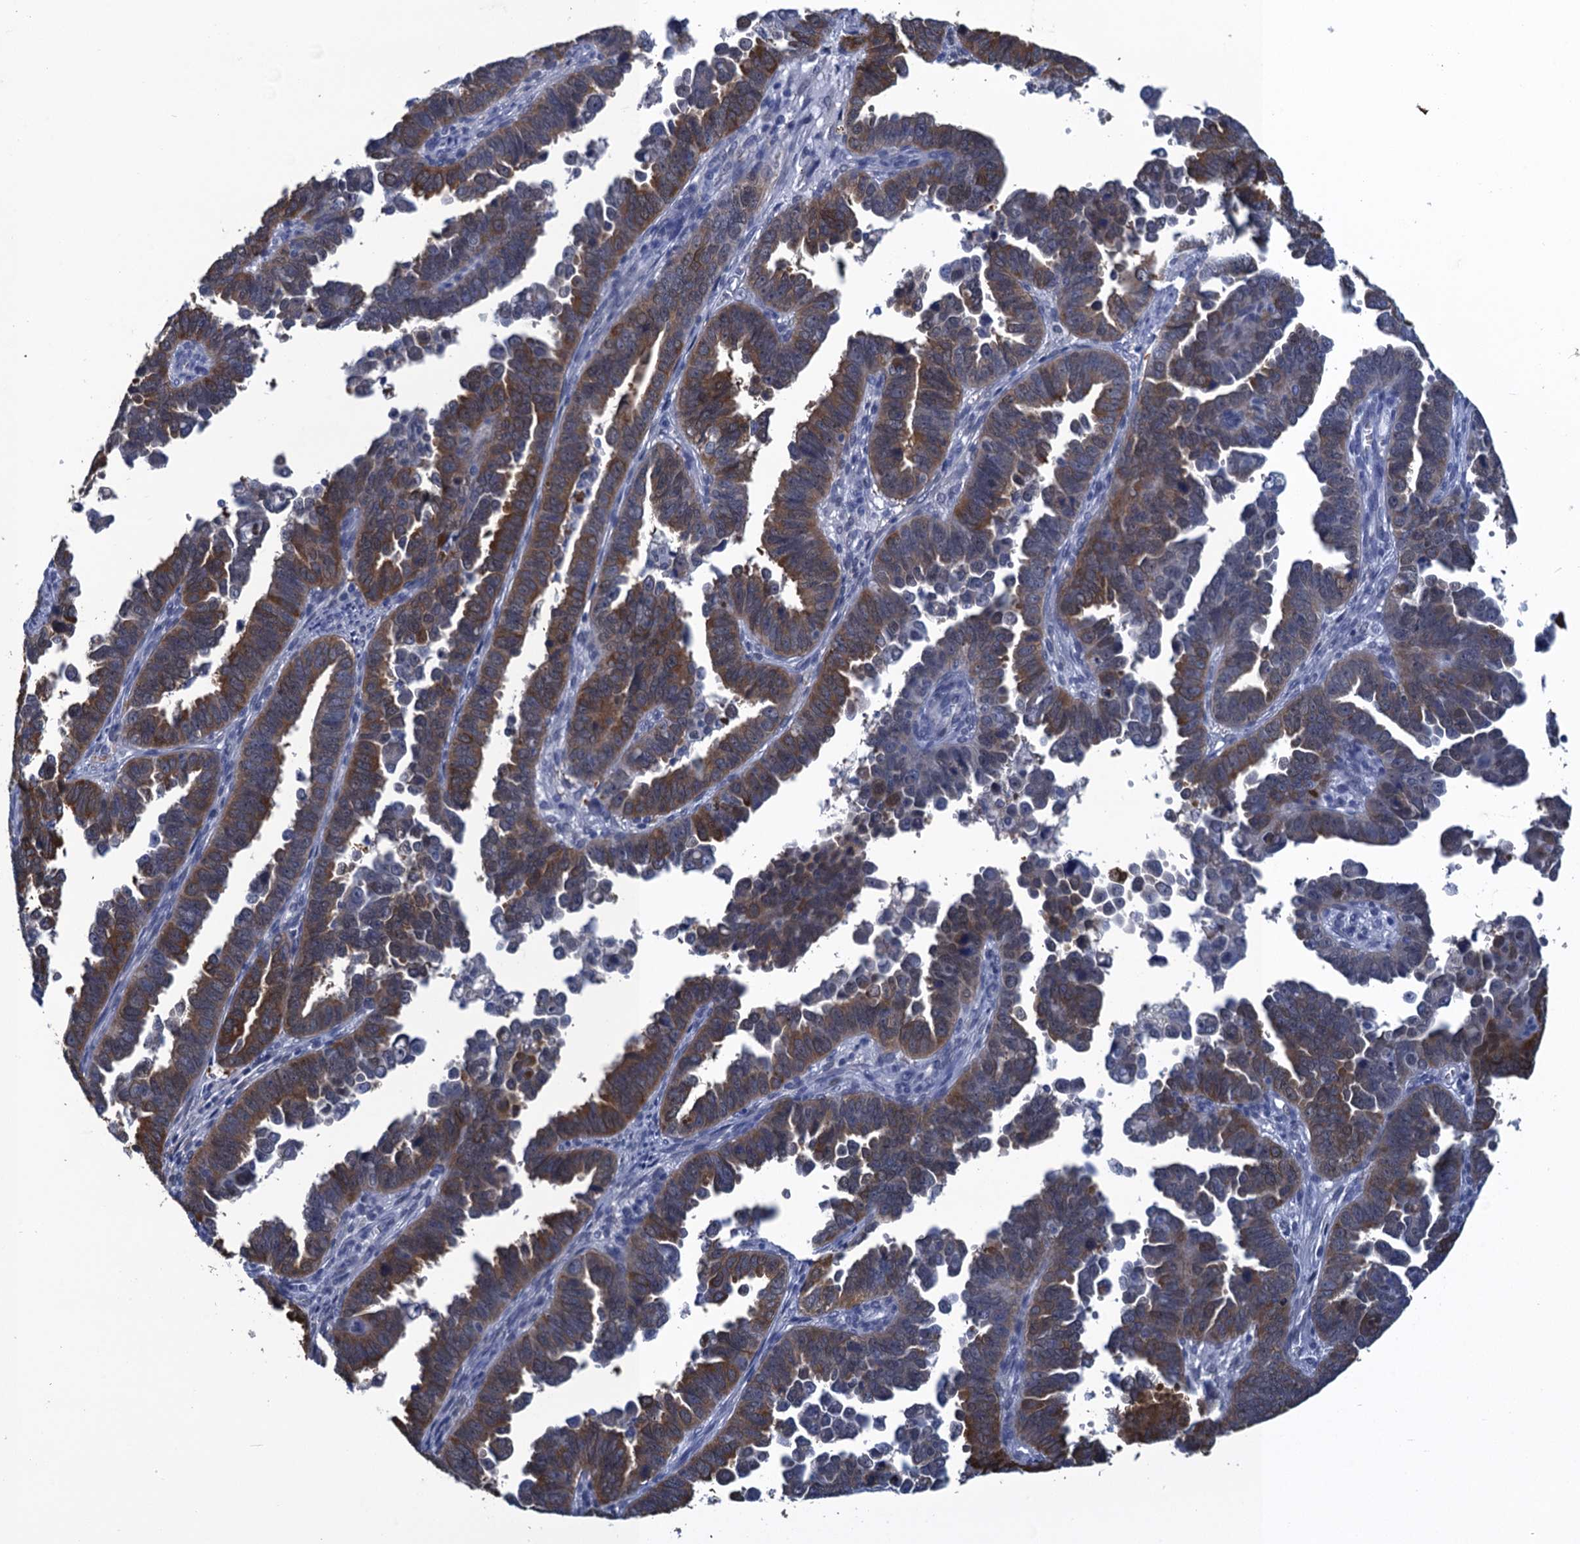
{"staining": {"intensity": "moderate", "quantity": ">75%", "location": "cytoplasmic/membranous"}, "tissue": "endometrial cancer", "cell_type": "Tumor cells", "image_type": "cancer", "snomed": [{"axis": "morphology", "description": "Adenocarcinoma, NOS"}, {"axis": "topography", "description": "Endometrium"}], "caption": "Moderate cytoplasmic/membranous staining is present in about >75% of tumor cells in endometrial cancer (adenocarcinoma).", "gene": "GINS3", "patient": {"sex": "female", "age": 75}}